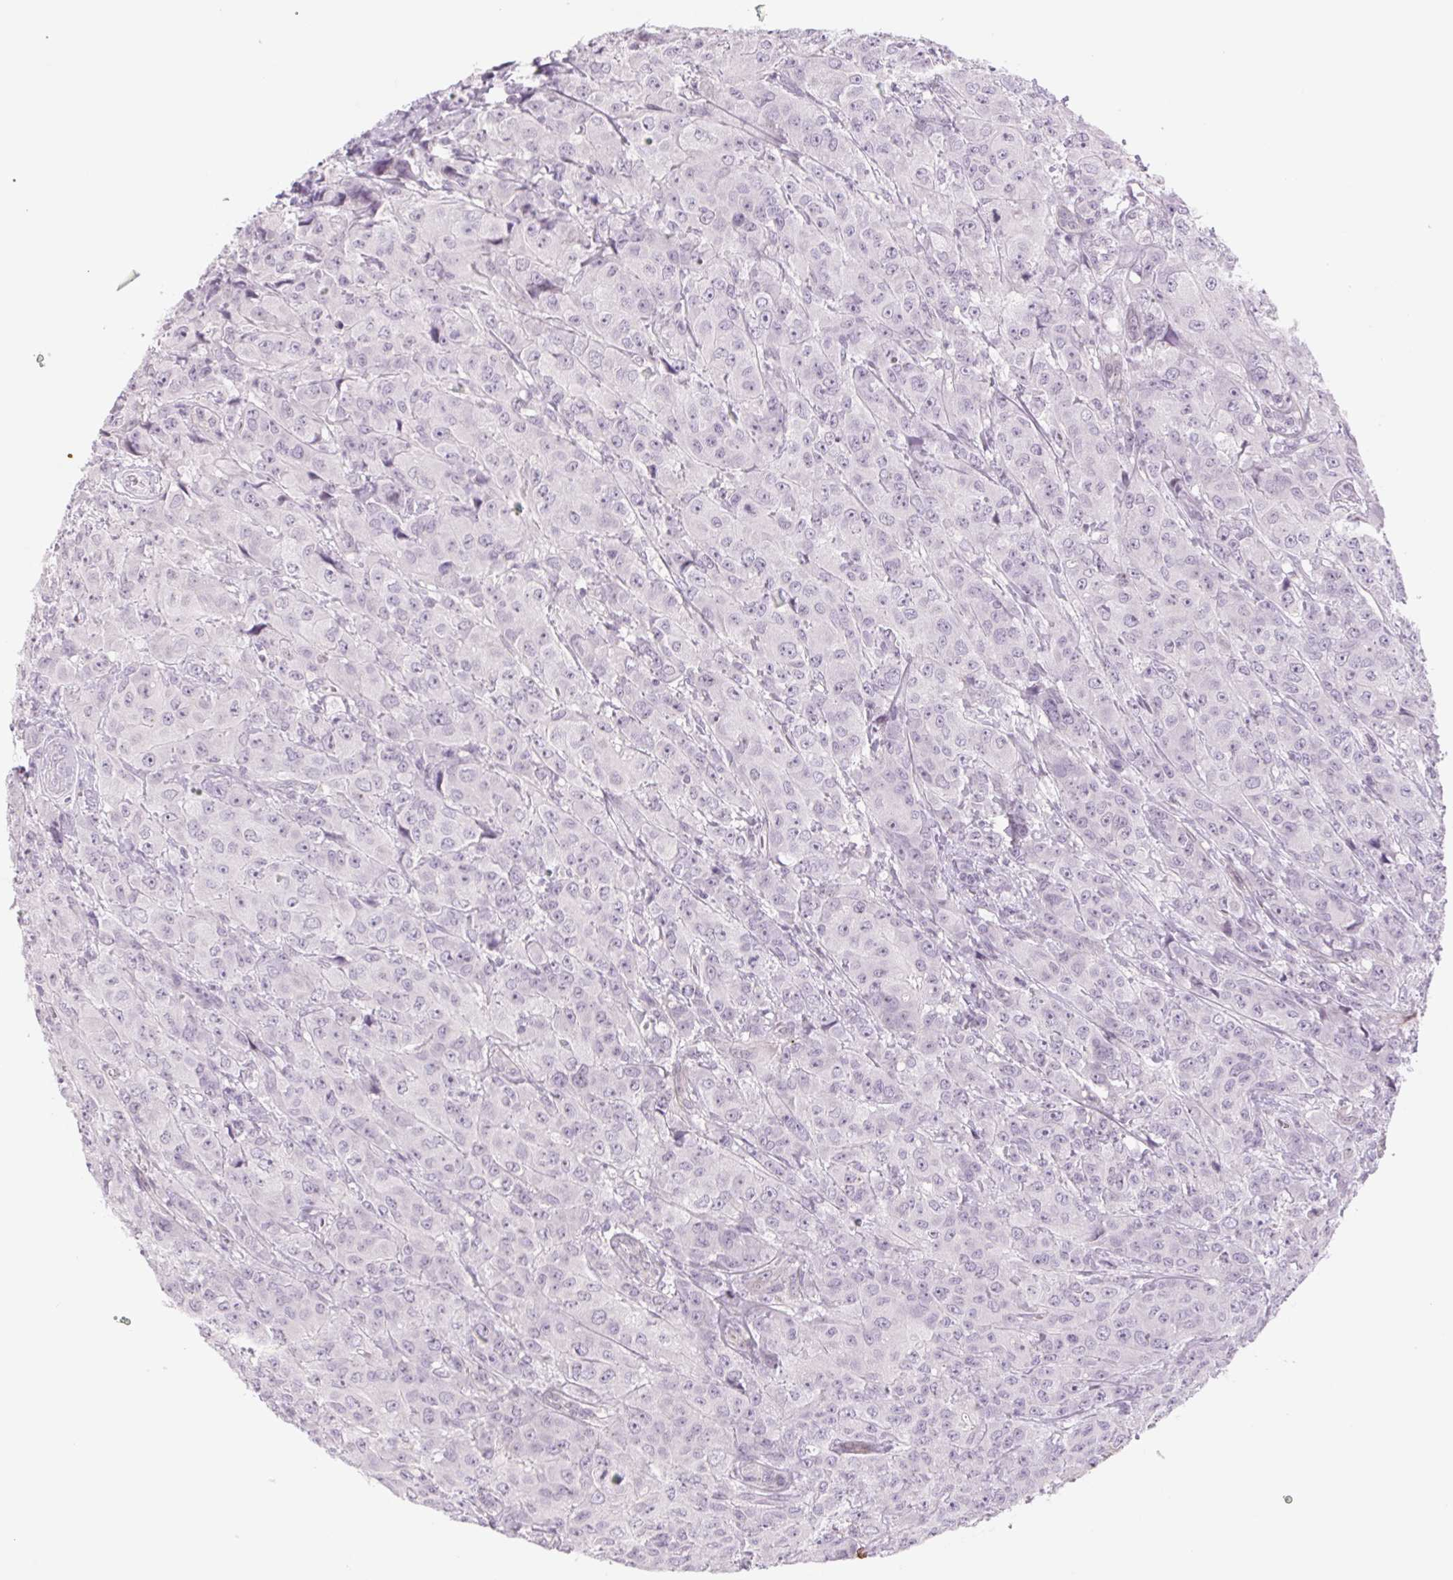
{"staining": {"intensity": "negative", "quantity": "none", "location": "none"}, "tissue": "breast cancer", "cell_type": "Tumor cells", "image_type": "cancer", "snomed": [{"axis": "morphology", "description": "Normal tissue, NOS"}, {"axis": "morphology", "description": "Duct carcinoma"}, {"axis": "topography", "description": "Breast"}], "caption": "Micrograph shows no protein expression in tumor cells of breast cancer tissue.", "gene": "KRT1", "patient": {"sex": "female", "age": 43}}